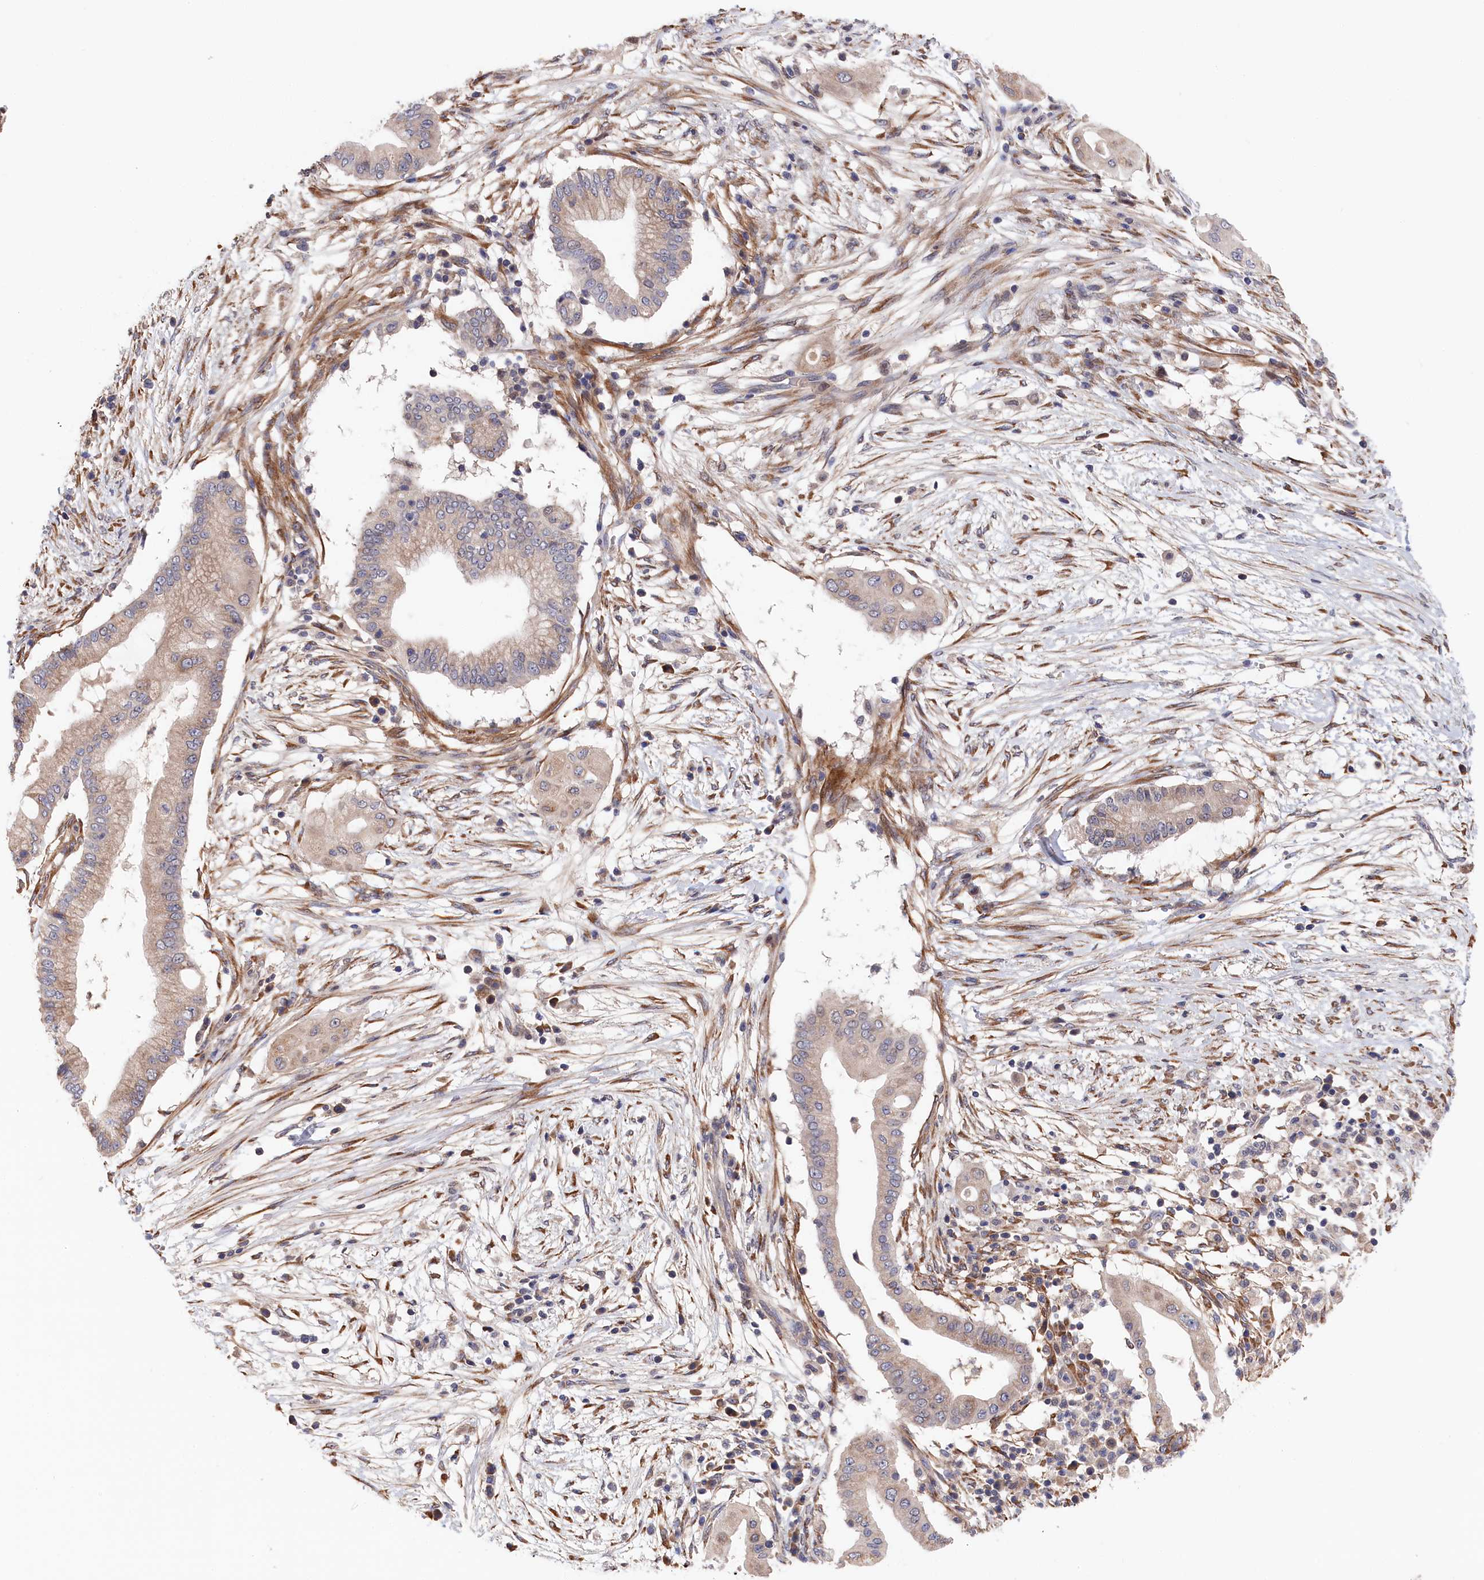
{"staining": {"intensity": "weak", "quantity": "25%-75%", "location": "cytoplasmic/membranous"}, "tissue": "pancreatic cancer", "cell_type": "Tumor cells", "image_type": "cancer", "snomed": [{"axis": "morphology", "description": "Adenocarcinoma, NOS"}, {"axis": "topography", "description": "Pancreas"}], "caption": "The immunohistochemical stain shows weak cytoplasmic/membranous positivity in tumor cells of adenocarcinoma (pancreatic) tissue. The staining is performed using DAB brown chromogen to label protein expression. The nuclei are counter-stained blue using hematoxylin.", "gene": "CYB5D2", "patient": {"sex": "male", "age": 68}}